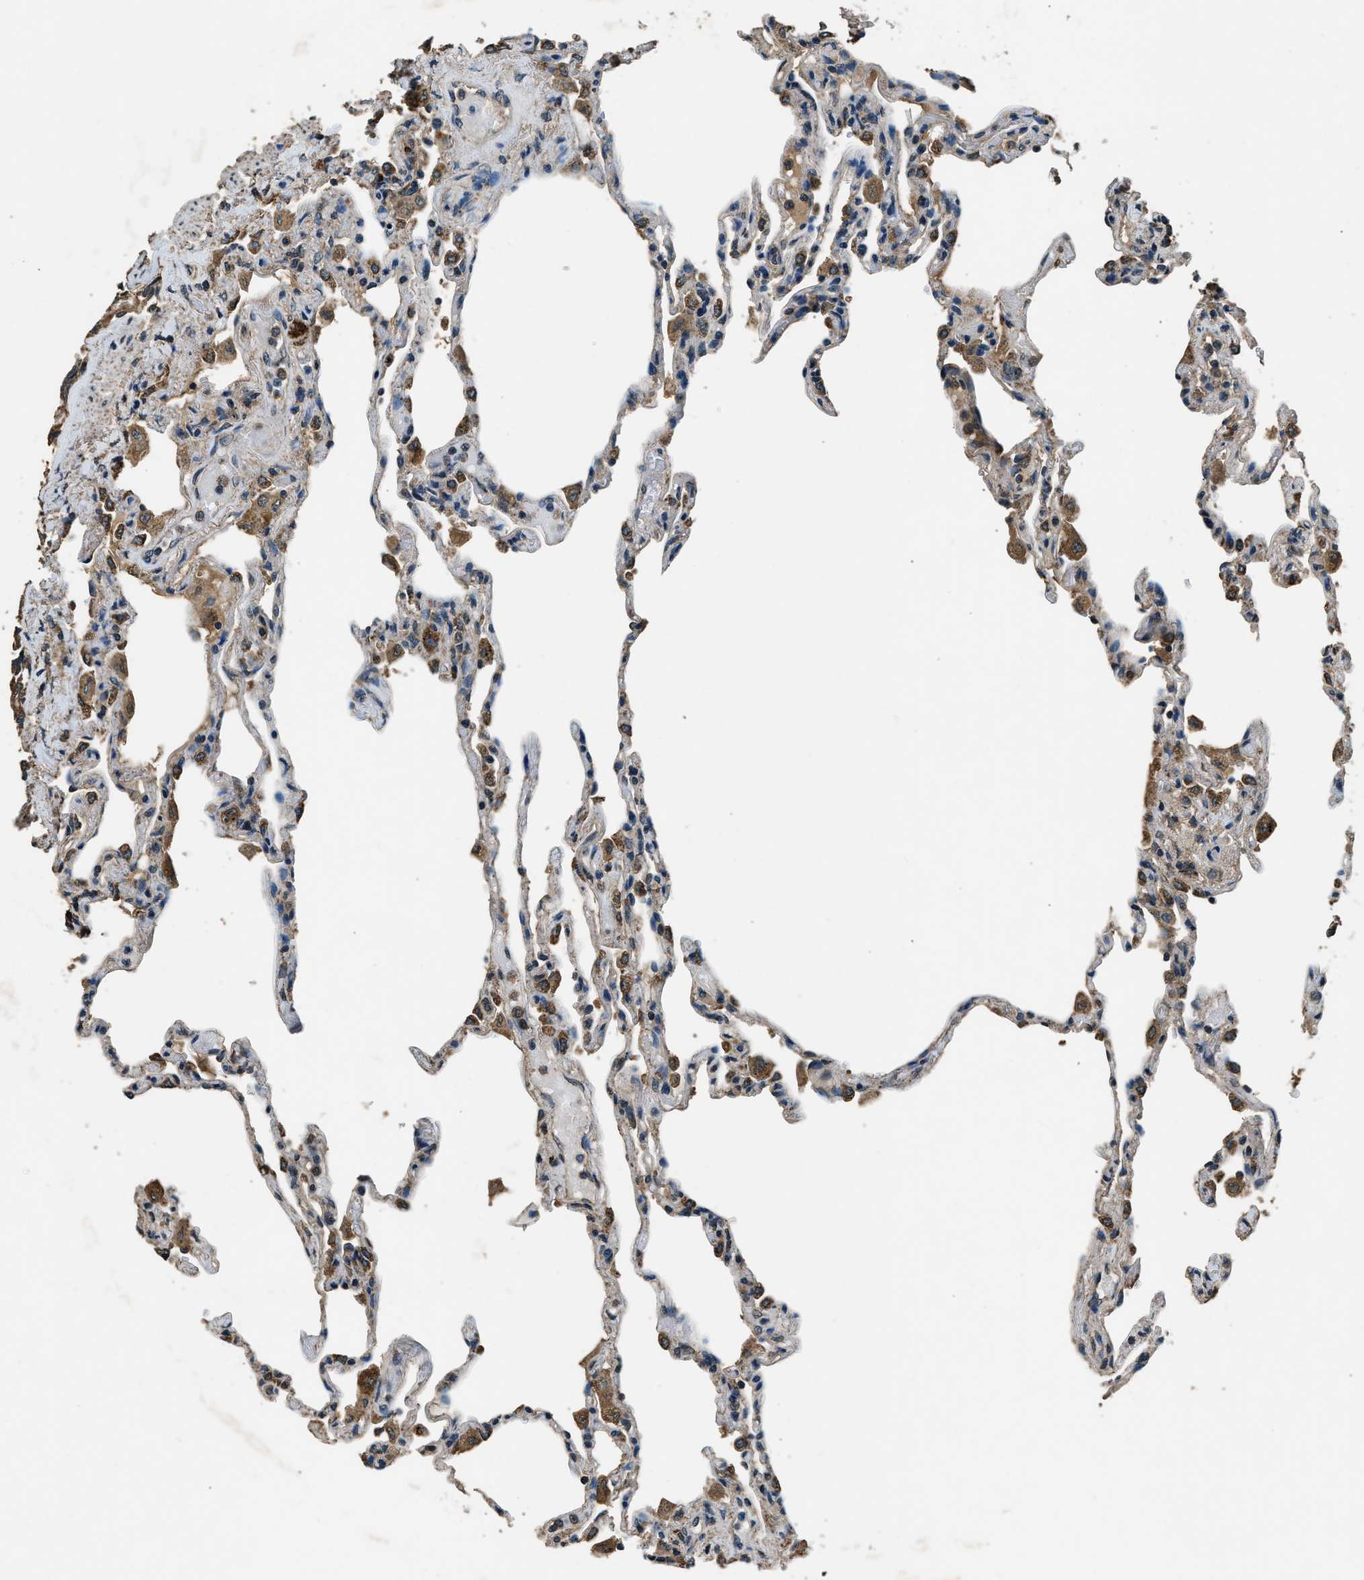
{"staining": {"intensity": "weak", "quantity": "<25%", "location": "cytoplasmic/membranous"}, "tissue": "lung", "cell_type": "Alveolar cells", "image_type": "normal", "snomed": [{"axis": "morphology", "description": "Normal tissue, NOS"}, {"axis": "topography", "description": "Lung"}], "caption": "IHC of unremarkable lung exhibits no positivity in alveolar cells.", "gene": "SALL3", "patient": {"sex": "male", "age": 59}}